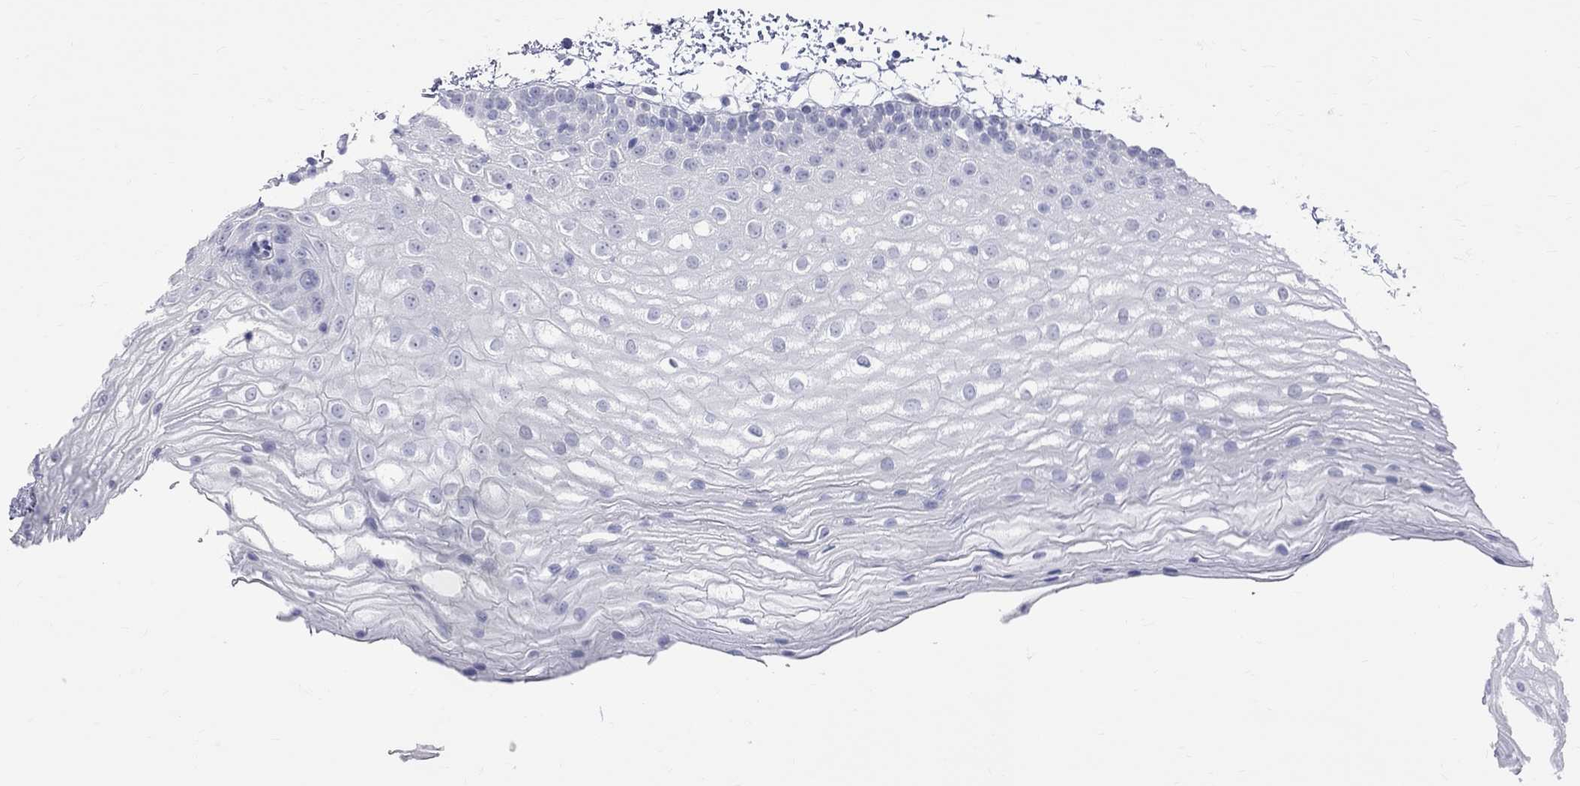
{"staining": {"intensity": "negative", "quantity": "none", "location": "none"}, "tissue": "oral mucosa", "cell_type": "Squamous epithelial cells", "image_type": "normal", "snomed": [{"axis": "morphology", "description": "Normal tissue, NOS"}, {"axis": "topography", "description": "Oral tissue"}], "caption": "IHC photomicrograph of normal human oral mucosa stained for a protein (brown), which displays no expression in squamous epithelial cells.", "gene": "BPIFB1", "patient": {"sex": "male", "age": 72}}